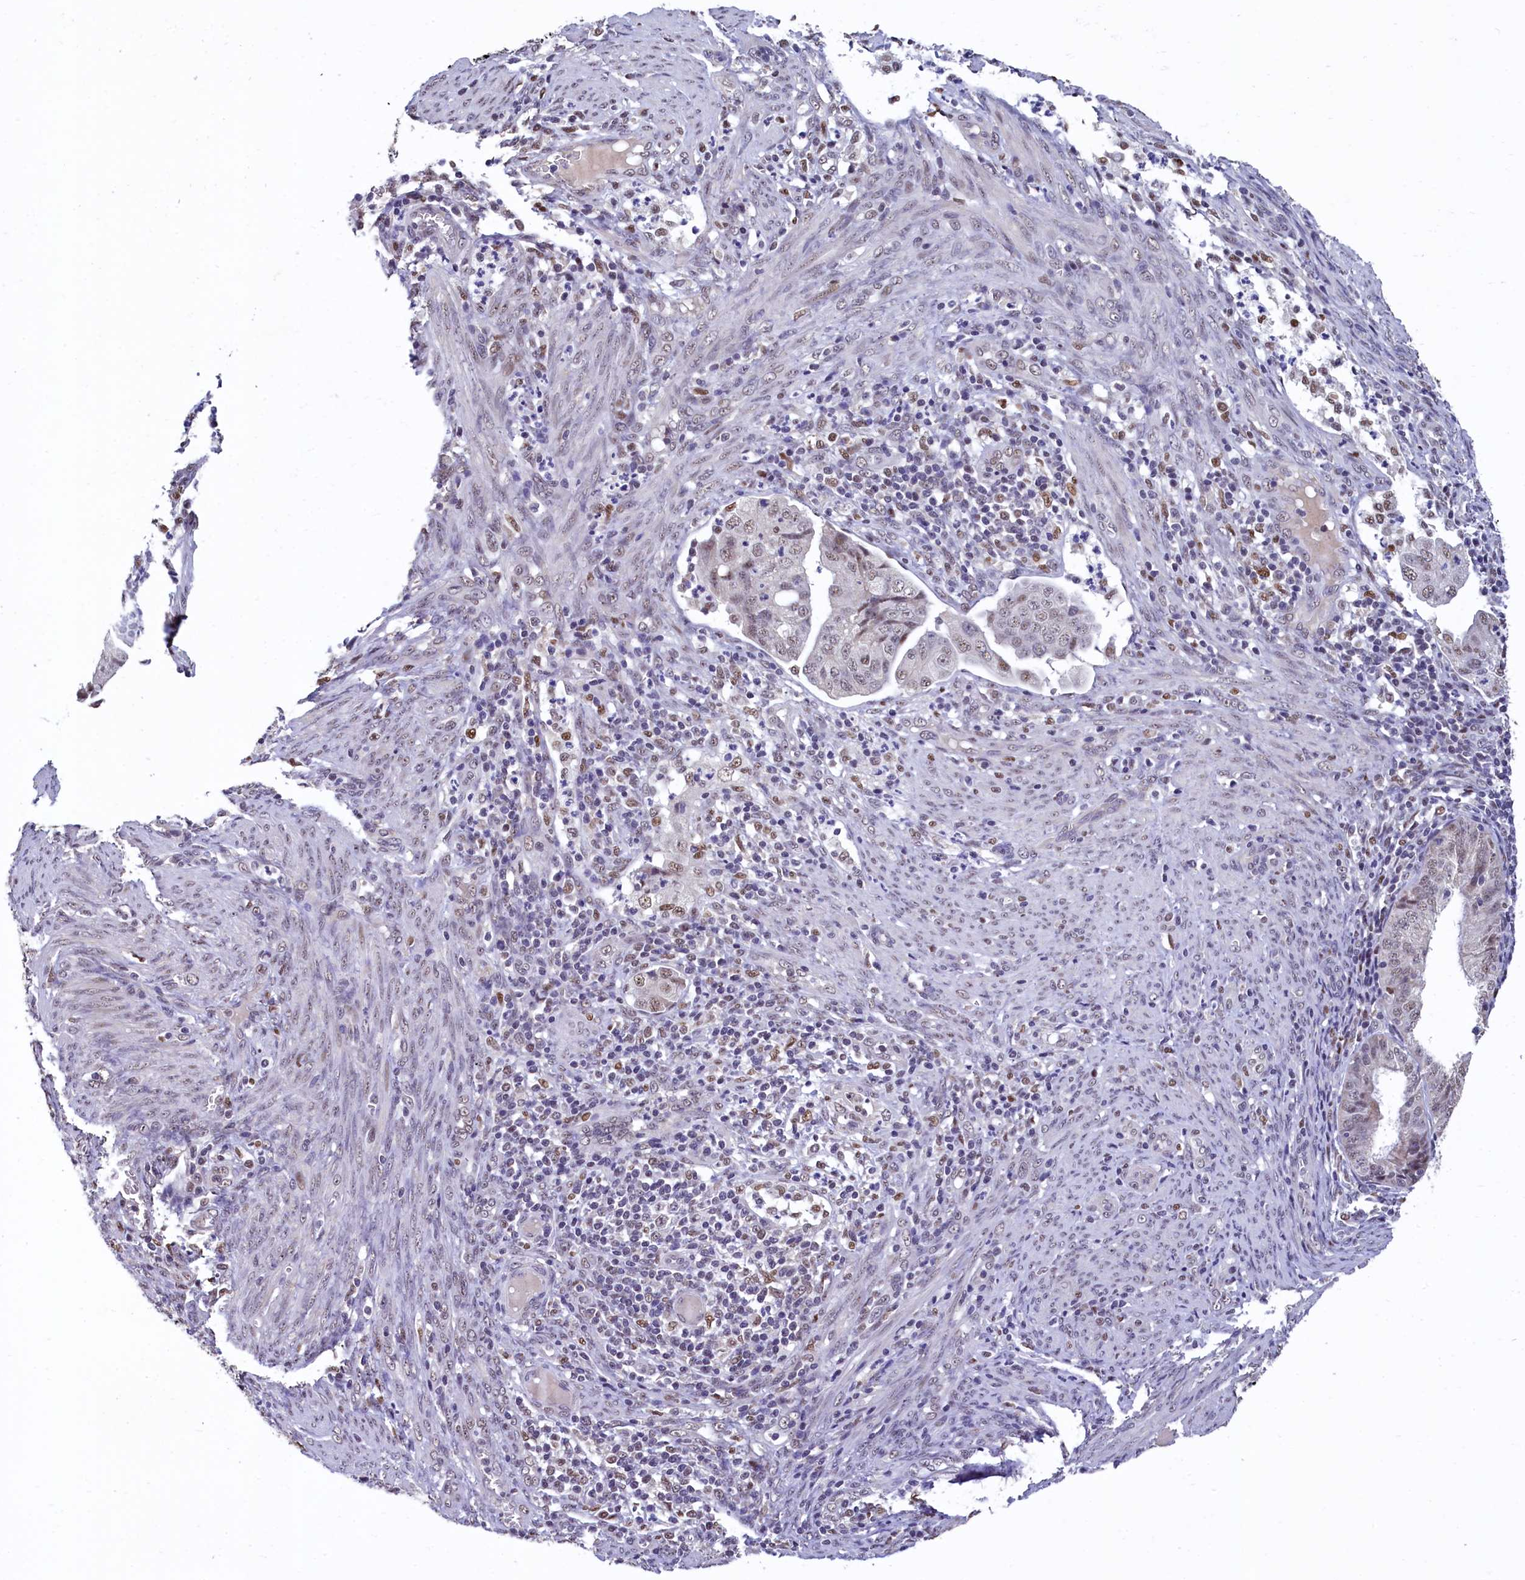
{"staining": {"intensity": "moderate", "quantity": "25%-75%", "location": "nuclear"}, "tissue": "endometrial cancer", "cell_type": "Tumor cells", "image_type": "cancer", "snomed": [{"axis": "morphology", "description": "Adenocarcinoma, NOS"}, {"axis": "topography", "description": "Endometrium"}], "caption": "This micrograph reveals endometrial cancer (adenocarcinoma) stained with immunohistochemistry to label a protein in brown. The nuclear of tumor cells show moderate positivity for the protein. Nuclei are counter-stained blue.", "gene": "HECTD4", "patient": {"sex": "female", "age": 51}}